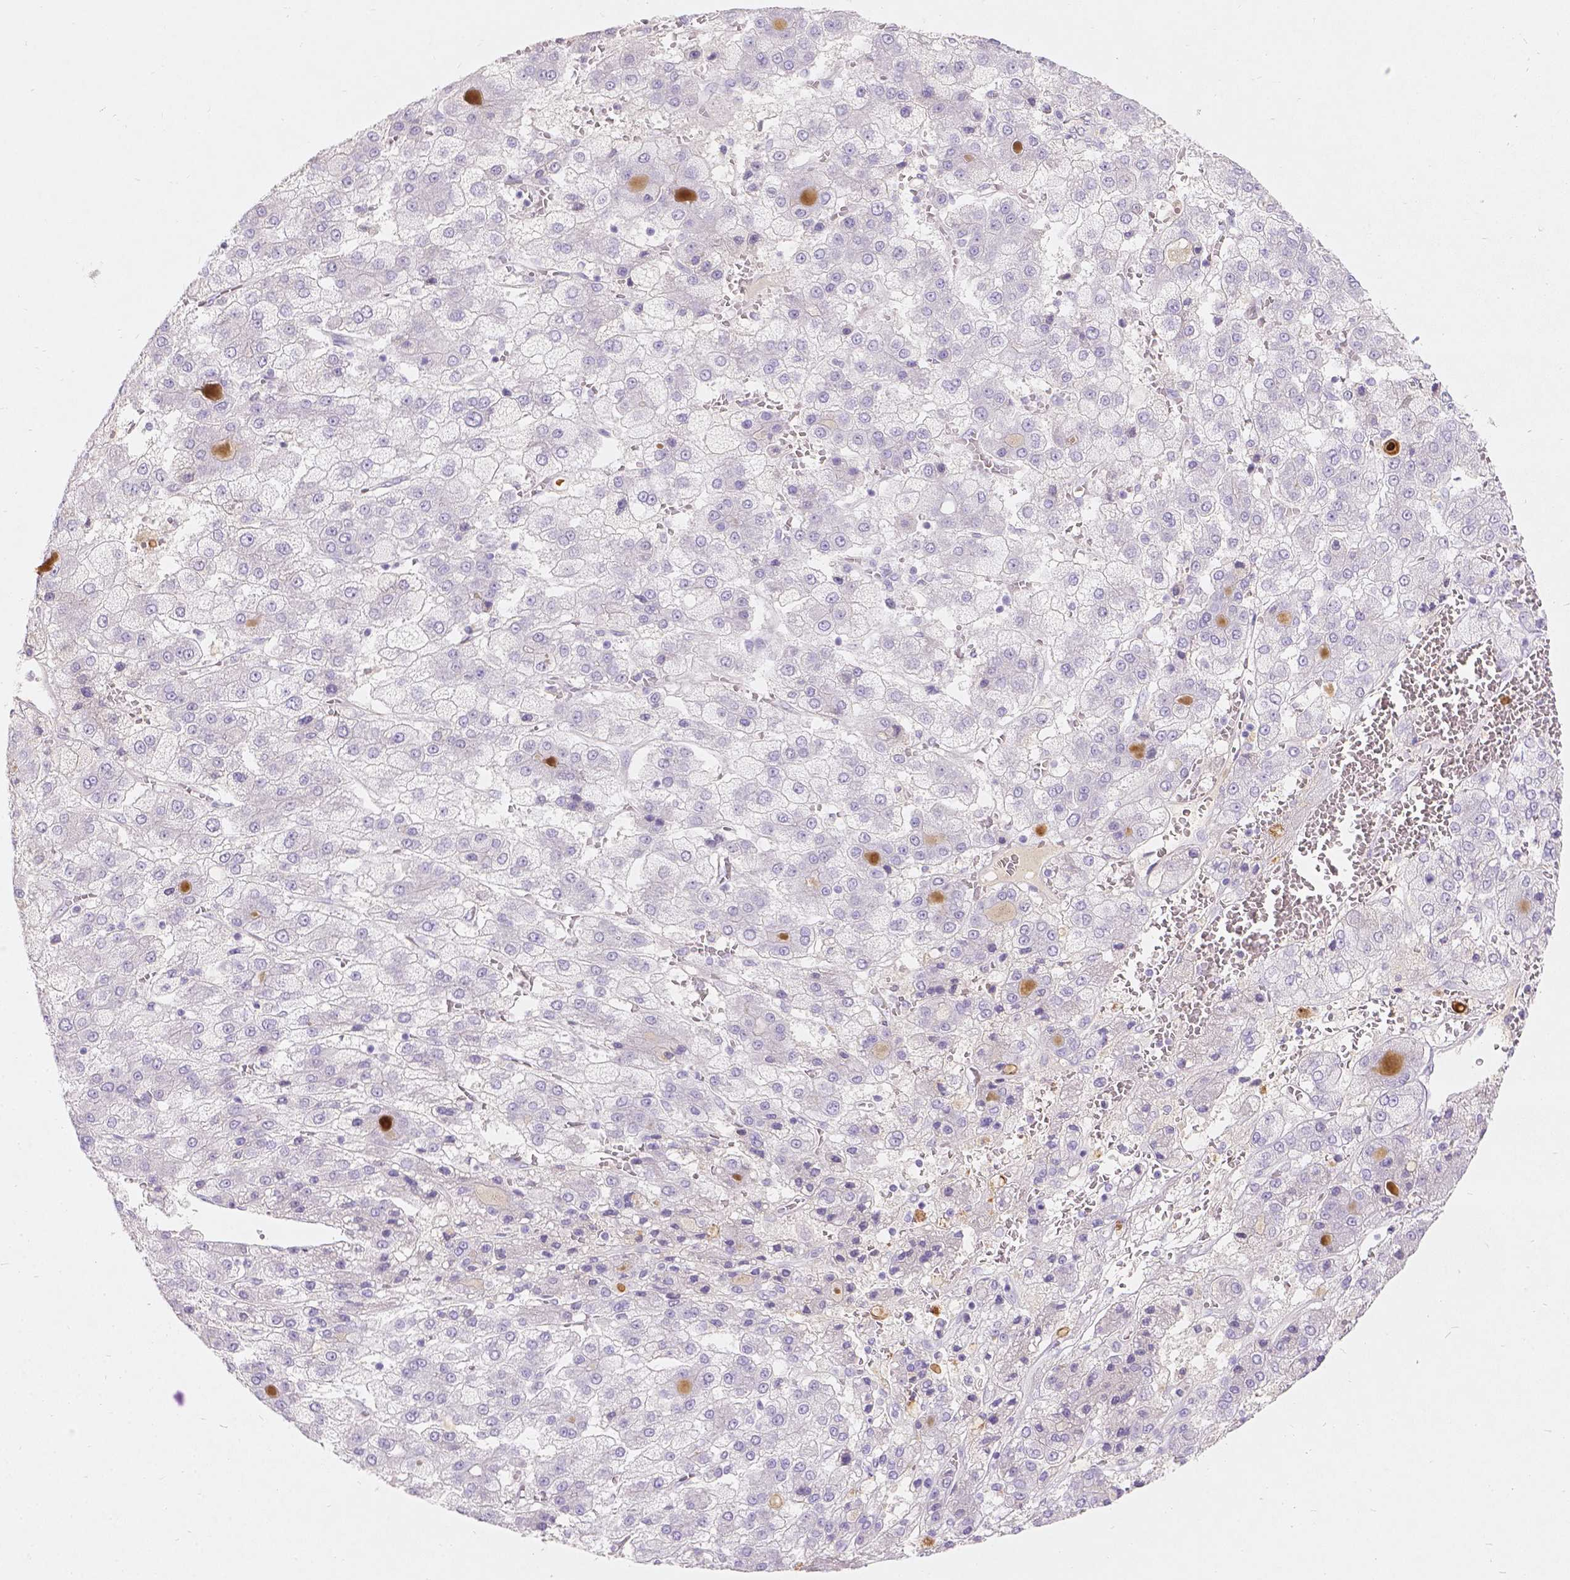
{"staining": {"intensity": "negative", "quantity": "none", "location": "none"}, "tissue": "liver cancer", "cell_type": "Tumor cells", "image_type": "cancer", "snomed": [{"axis": "morphology", "description": "Carcinoma, Hepatocellular, NOS"}, {"axis": "topography", "description": "Liver"}], "caption": "Immunohistochemical staining of human hepatocellular carcinoma (liver) shows no significant staining in tumor cells.", "gene": "GAL3ST2", "patient": {"sex": "male", "age": 73}}